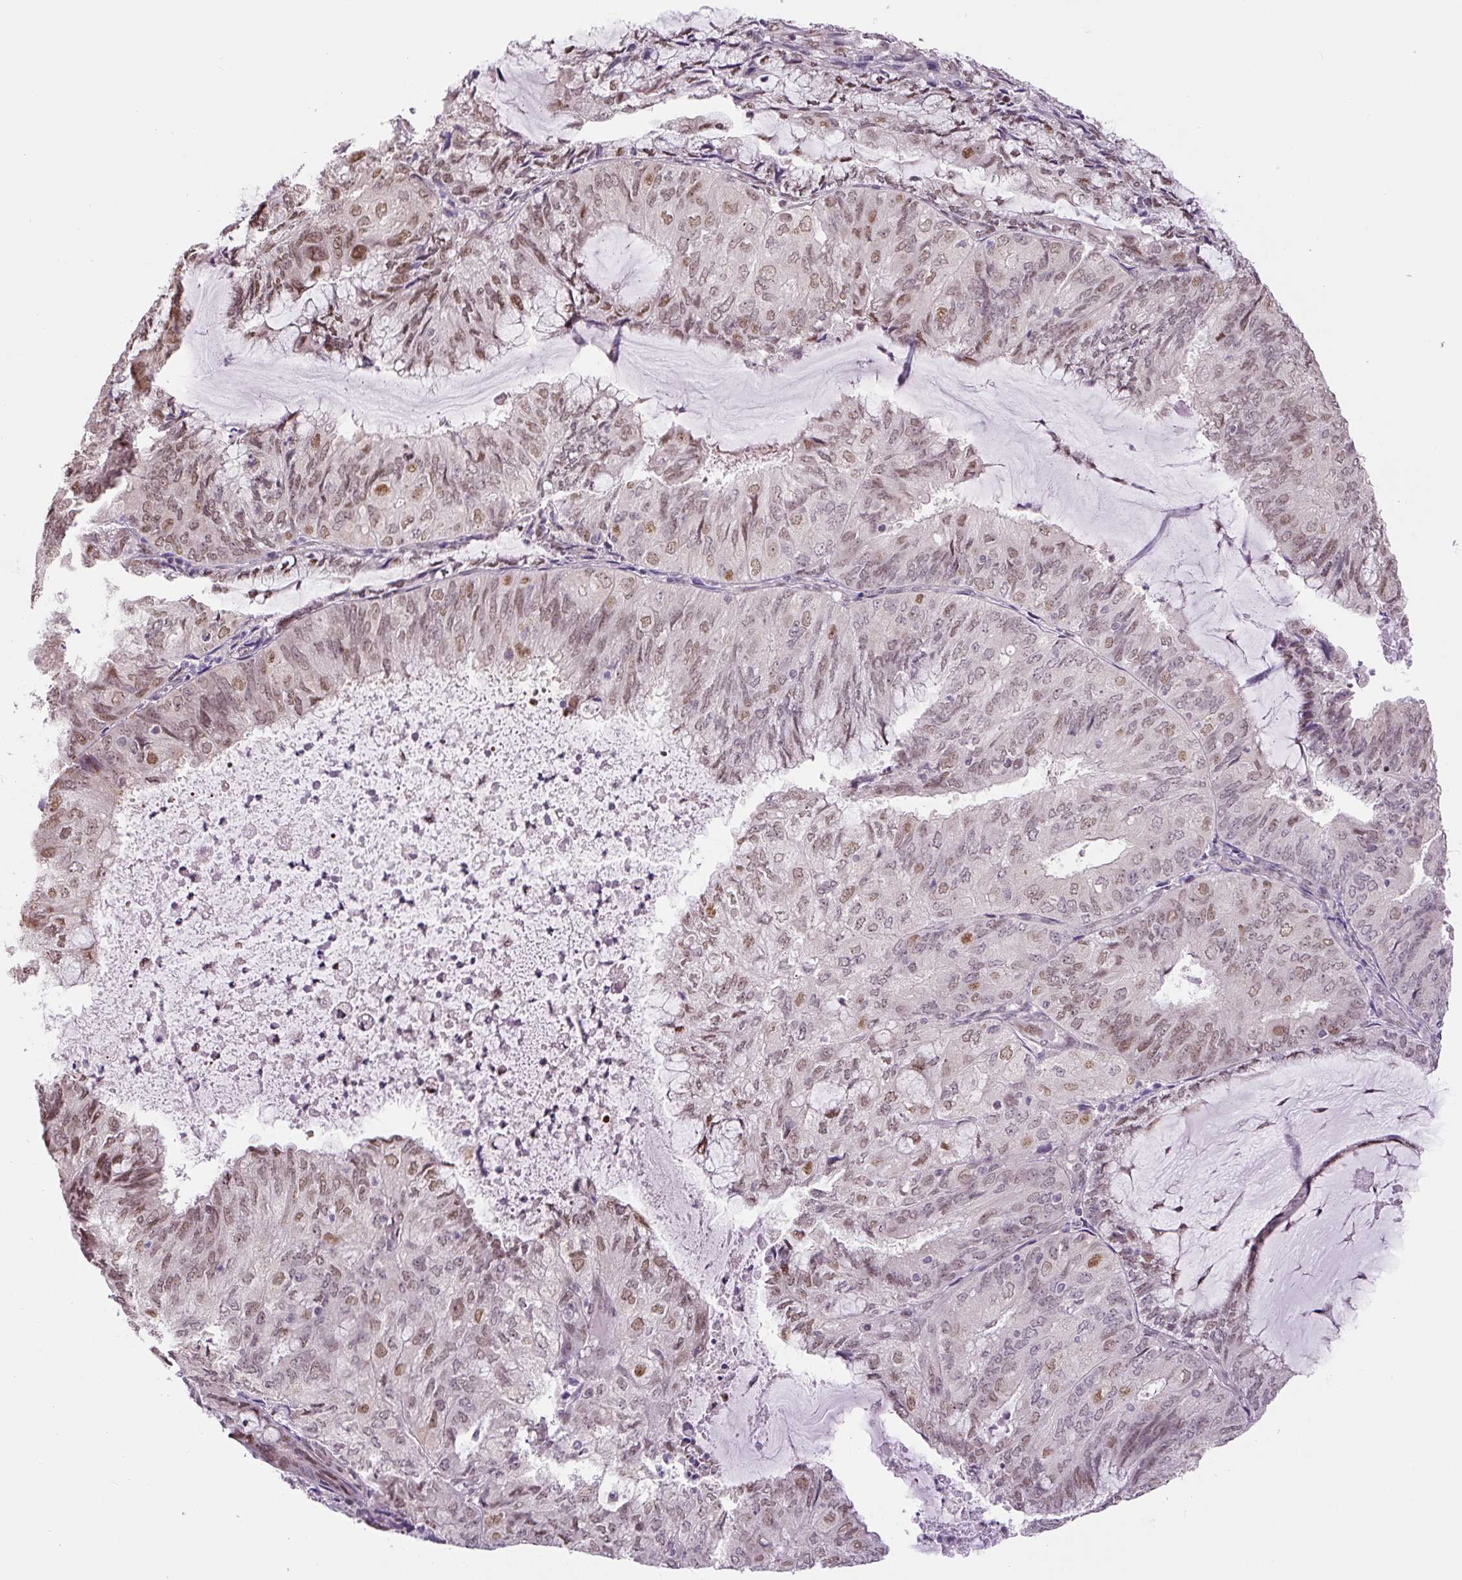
{"staining": {"intensity": "moderate", "quantity": ">75%", "location": "nuclear"}, "tissue": "endometrial cancer", "cell_type": "Tumor cells", "image_type": "cancer", "snomed": [{"axis": "morphology", "description": "Adenocarcinoma, NOS"}, {"axis": "topography", "description": "Endometrium"}], "caption": "Adenocarcinoma (endometrial) stained with IHC shows moderate nuclear staining in about >75% of tumor cells.", "gene": "TCFL5", "patient": {"sex": "female", "age": 81}}